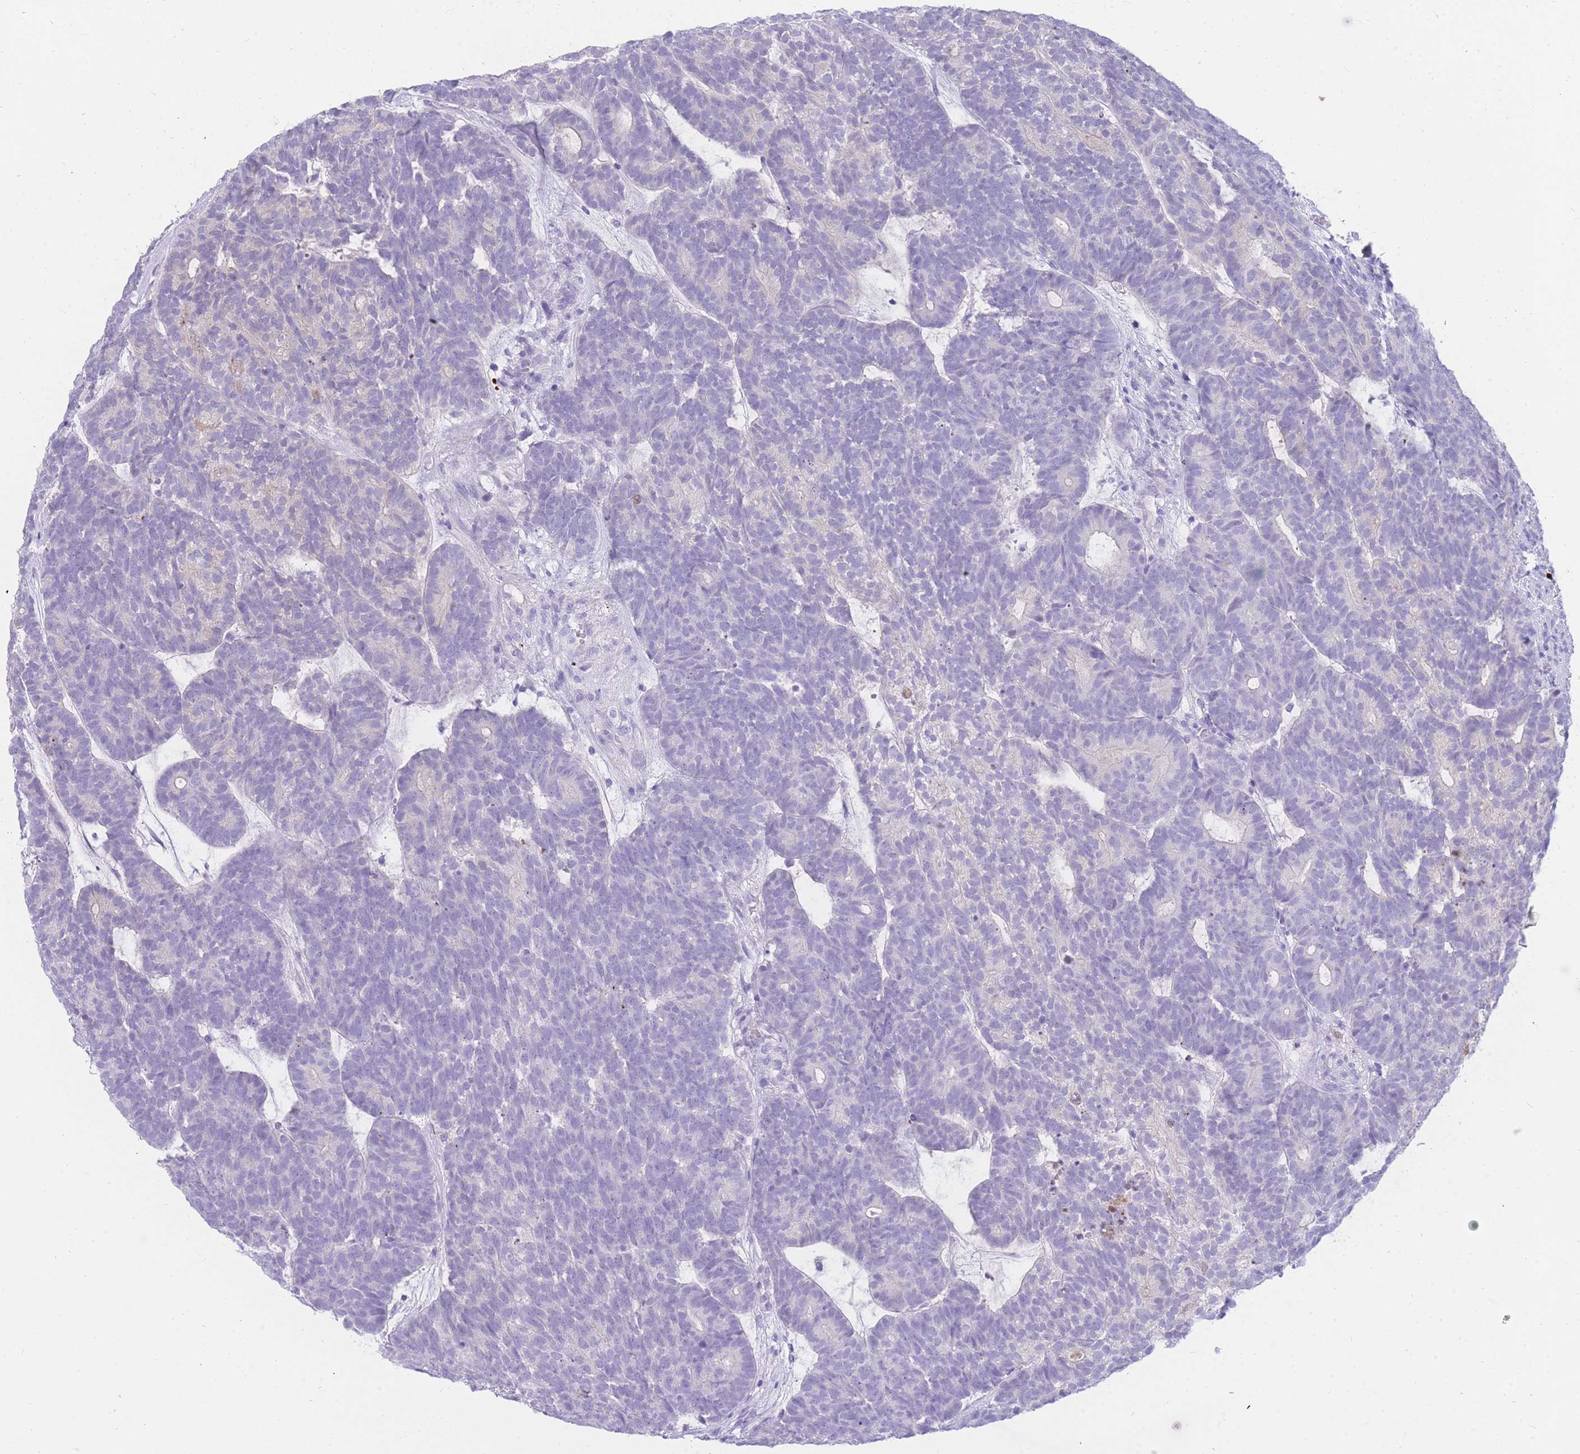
{"staining": {"intensity": "negative", "quantity": "none", "location": "none"}, "tissue": "head and neck cancer", "cell_type": "Tumor cells", "image_type": "cancer", "snomed": [{"axis": "morphology", "description": "Adenocarcinoma, NOS"}, {"axis": "topography", "description": "Head-Neck"}], "caption": "This is a histopathology image of immunohistochemistry (IHC) staining of adenocarcinoma (head and neck), which shows no expression in tumor cells.", "gene": "NKX1-2", "patient": {"sex": "female", "age": 81}}